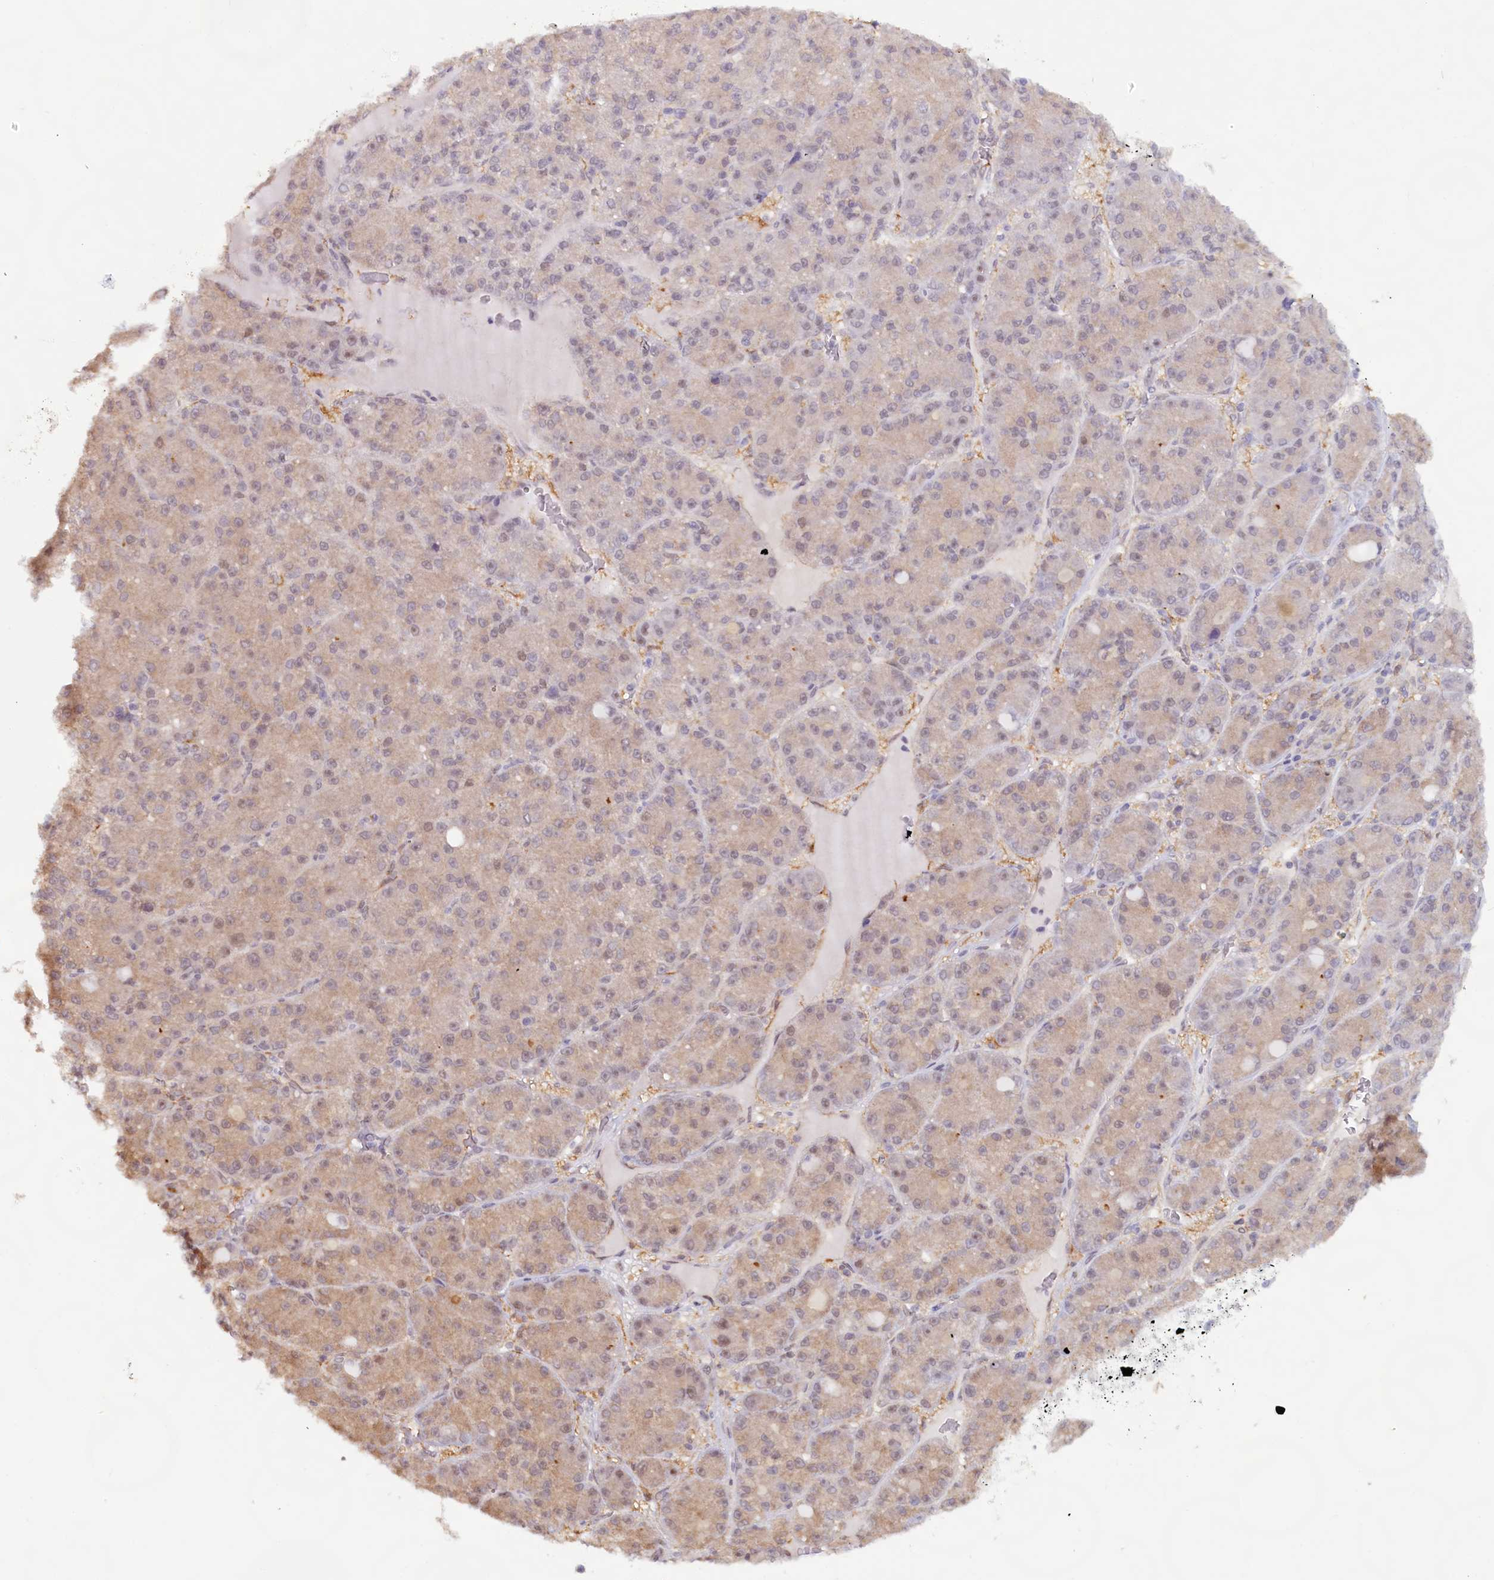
{"staining": {"intensity": "weak", "quantity": "25%-75%", "location": "cytoplasmic/membranous,nuclear"}, "tissue": "liver cancer", "cell_type": "Tumor cells", "image_type": "cancer", "snomed": [{"axis": "morphology", "description": "Carcinoma, Hepatocellular, NOS"}, {"axis": "topography", "description": "Liver"}], "caption": "Human liver hepatocellular carcinoma stained for a protein (brown) exhibits weak cytoplasmic/membranous and nuclear positive expression in about 25%-75% of tumor cells.", "gene": "C1D", "patient": {"sex": "male", "age": 67}}